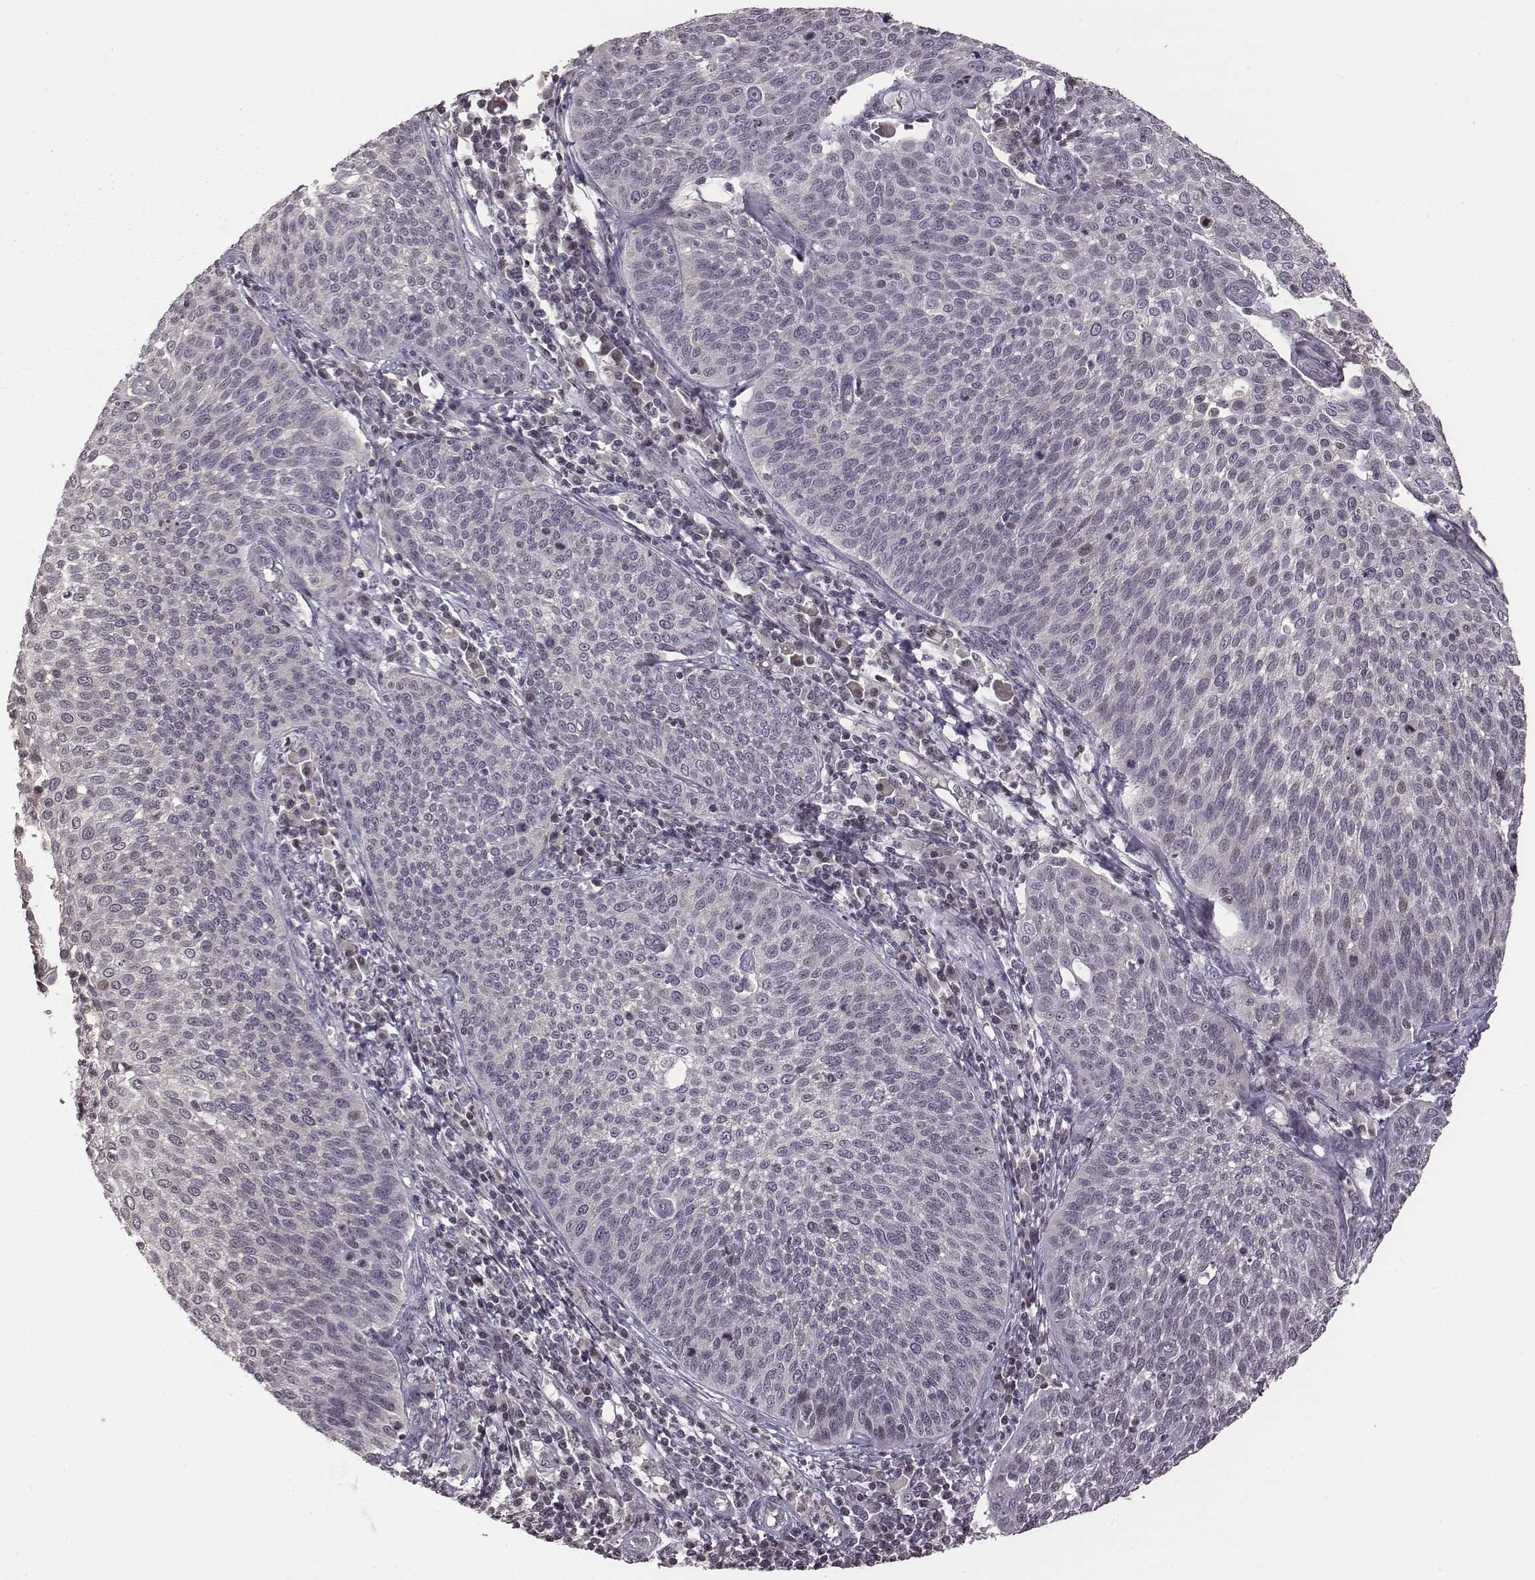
{"staining": {"intensity": "negative", "quantity": "none", "location": "none"}, "tissue": "cervical cancer", "cell_type": "Tumor cells", "image_type": "cancer", "snomed": [{"axis": "morphology", "description": "Squamous cell carcinoma, NOS"}, {"axis": "topography", "description": "Cervix"}], "caption": "The photomicrograph demonstrates no staining of tumor cells in cervical cancer.", "gene": "GRM4", "patient": {"sex": "female", "age": 34}}